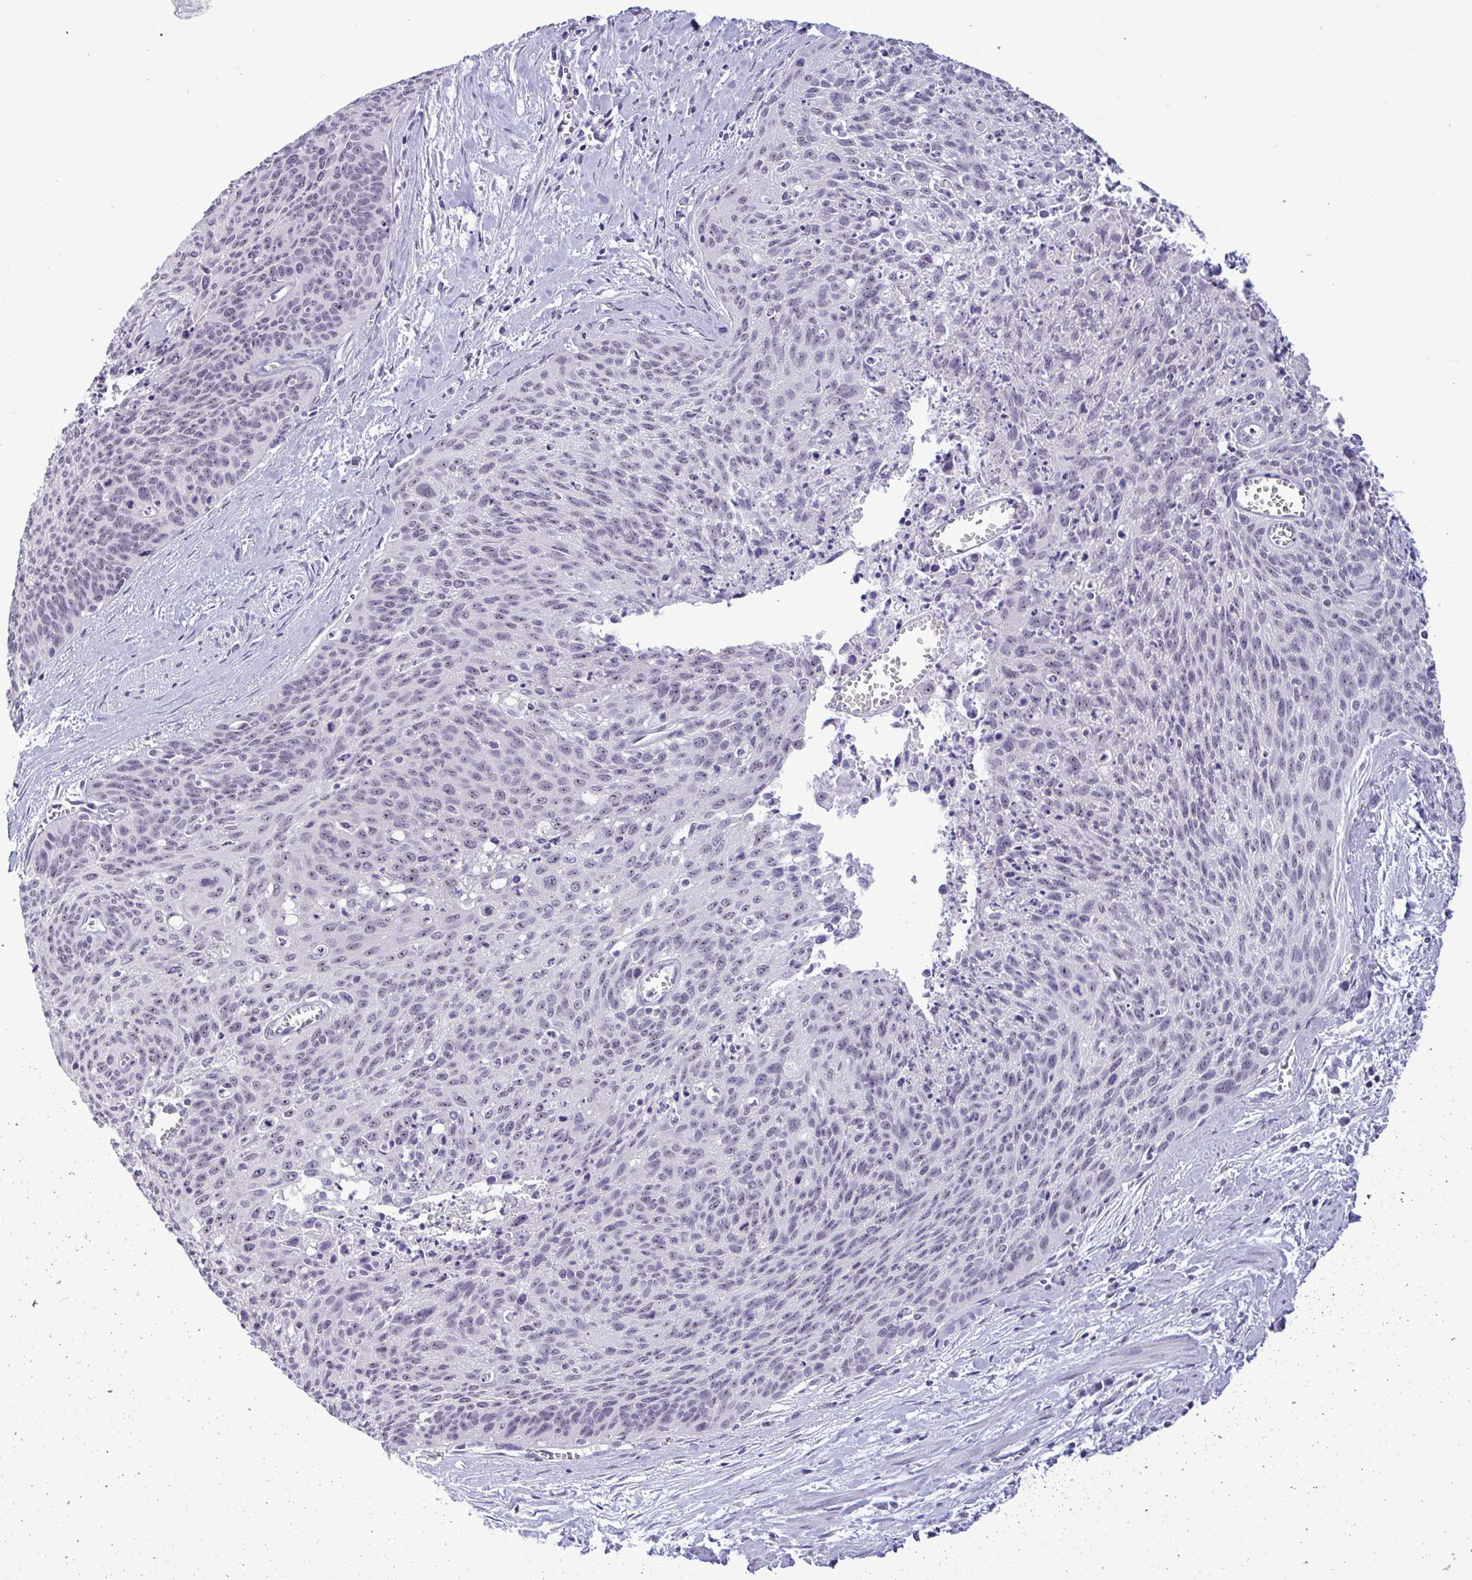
{"staining": {"intensity": "negative", "quantity": "none", "location": "none"}, "tissue": "cervical cancer", "cell_type": "Tumor cells", "image_type": "cancer", "snomed": [{"axis": "morphology", "description": "Squamous cell carcinoma, NOS"}, {"axis": "topography", "description": "Cervix"}], "caption": "Tumor cells show no significant positivity in cervical squamous cell carcinoma.", "gene": "YBX2", "patient": {"sex": "female", "age": 55}}